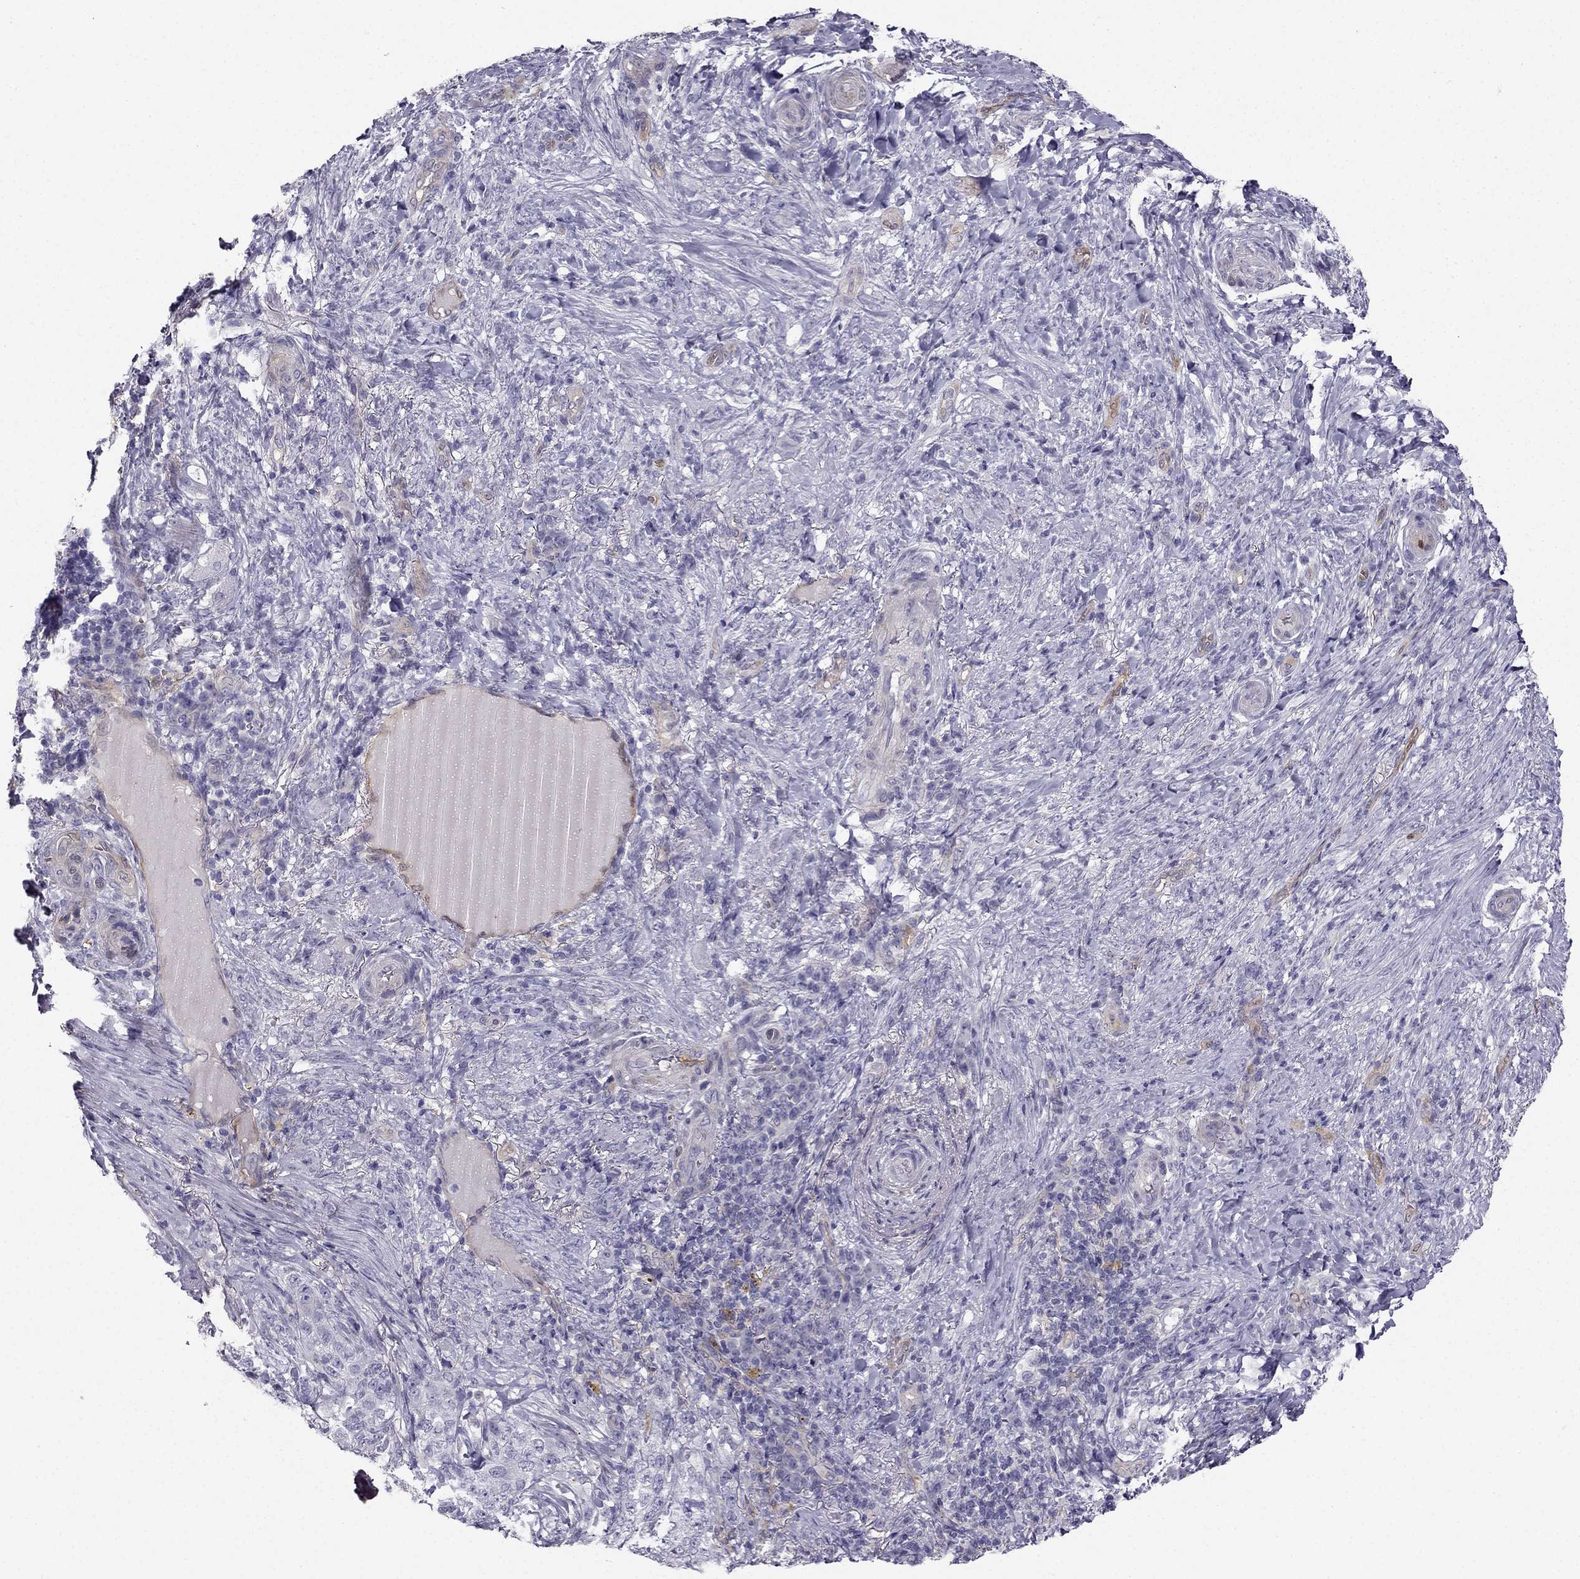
{"staining": {"intensity": "moderate", "quantity": "<25%", "location": "cytoplasmic/membranous"}, "tissue": "skin cancer", "cell_type": "Tumor cells", "image_type": "cancer", "snomed": [{"axis": "morphology", "description": "Basal cell carcinoma"}, {"axis": "topography", "description": "Skin"}], "caption": "Protein staining of basal cell carcinoma (skin) tissue demonstrates moderate cytoplasmic/membranous expression in about <25% of tumor cells.", "gene": "NQO1", "patient": {"sex": "female", "age": 69}}